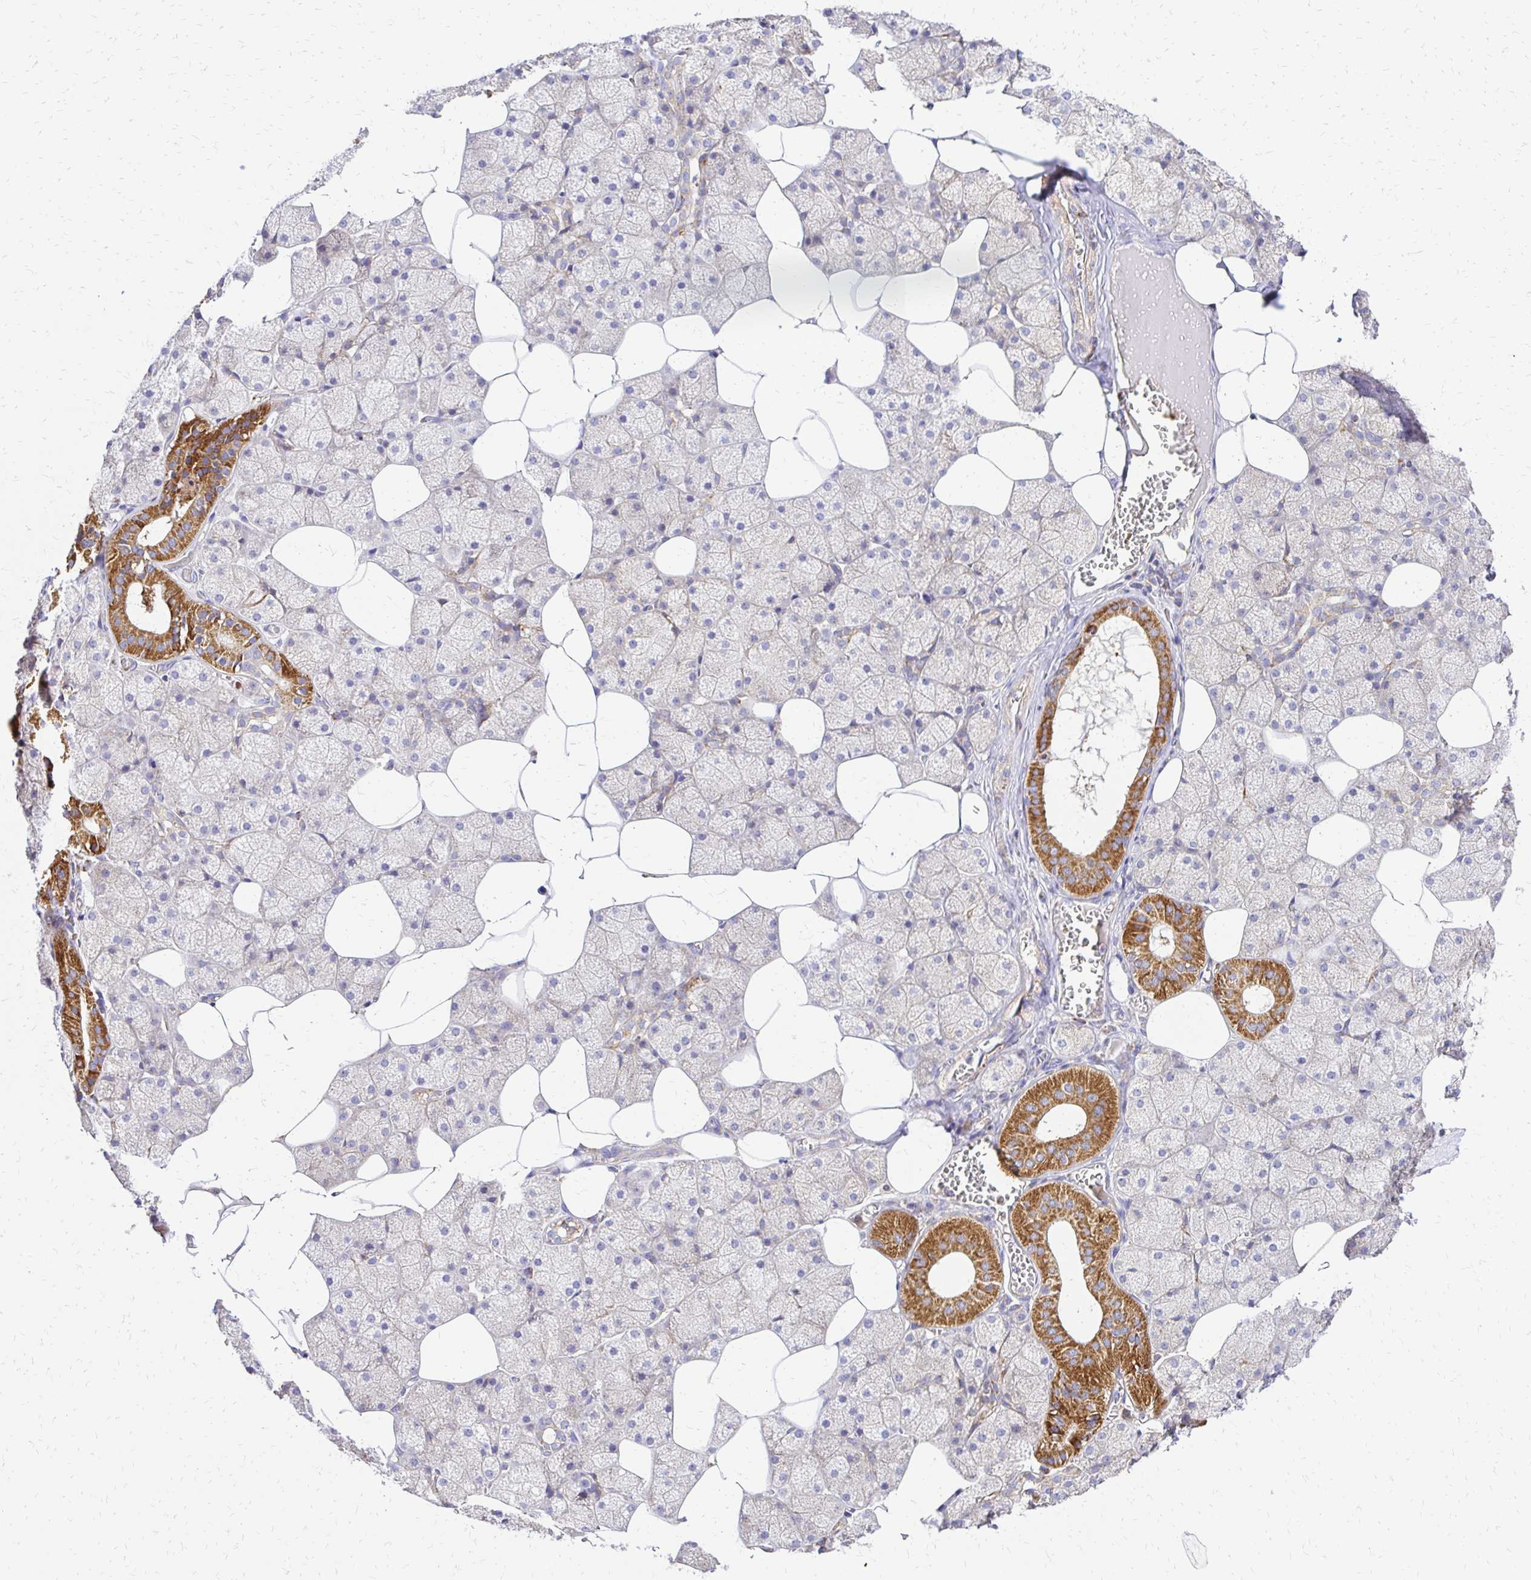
{"staining": {"intensity": "moderate", "quantity": "25%-75%", "location": "cytoplasmic/membranous"}, "tissue": "salivary gland", "cell_type": "Glandular cells", "image_type": "normal", "snomed": [{"axis": "morphology", "description": "Normal tissue, NOS"}, {"axis": "topography", "description": "Salivary gland"}, {"axis": "topography", "description": "Peripheral nerve tissue"}], "caption": "This is a photomicrograph of immunohistochemistry (IHC) staining of benign salivary gland, which shows moderate expression in the cytoplasmic/membranous of glandular cells.", "gene": "MRPL13", "patient": {"sex": "male", "age": 38}}